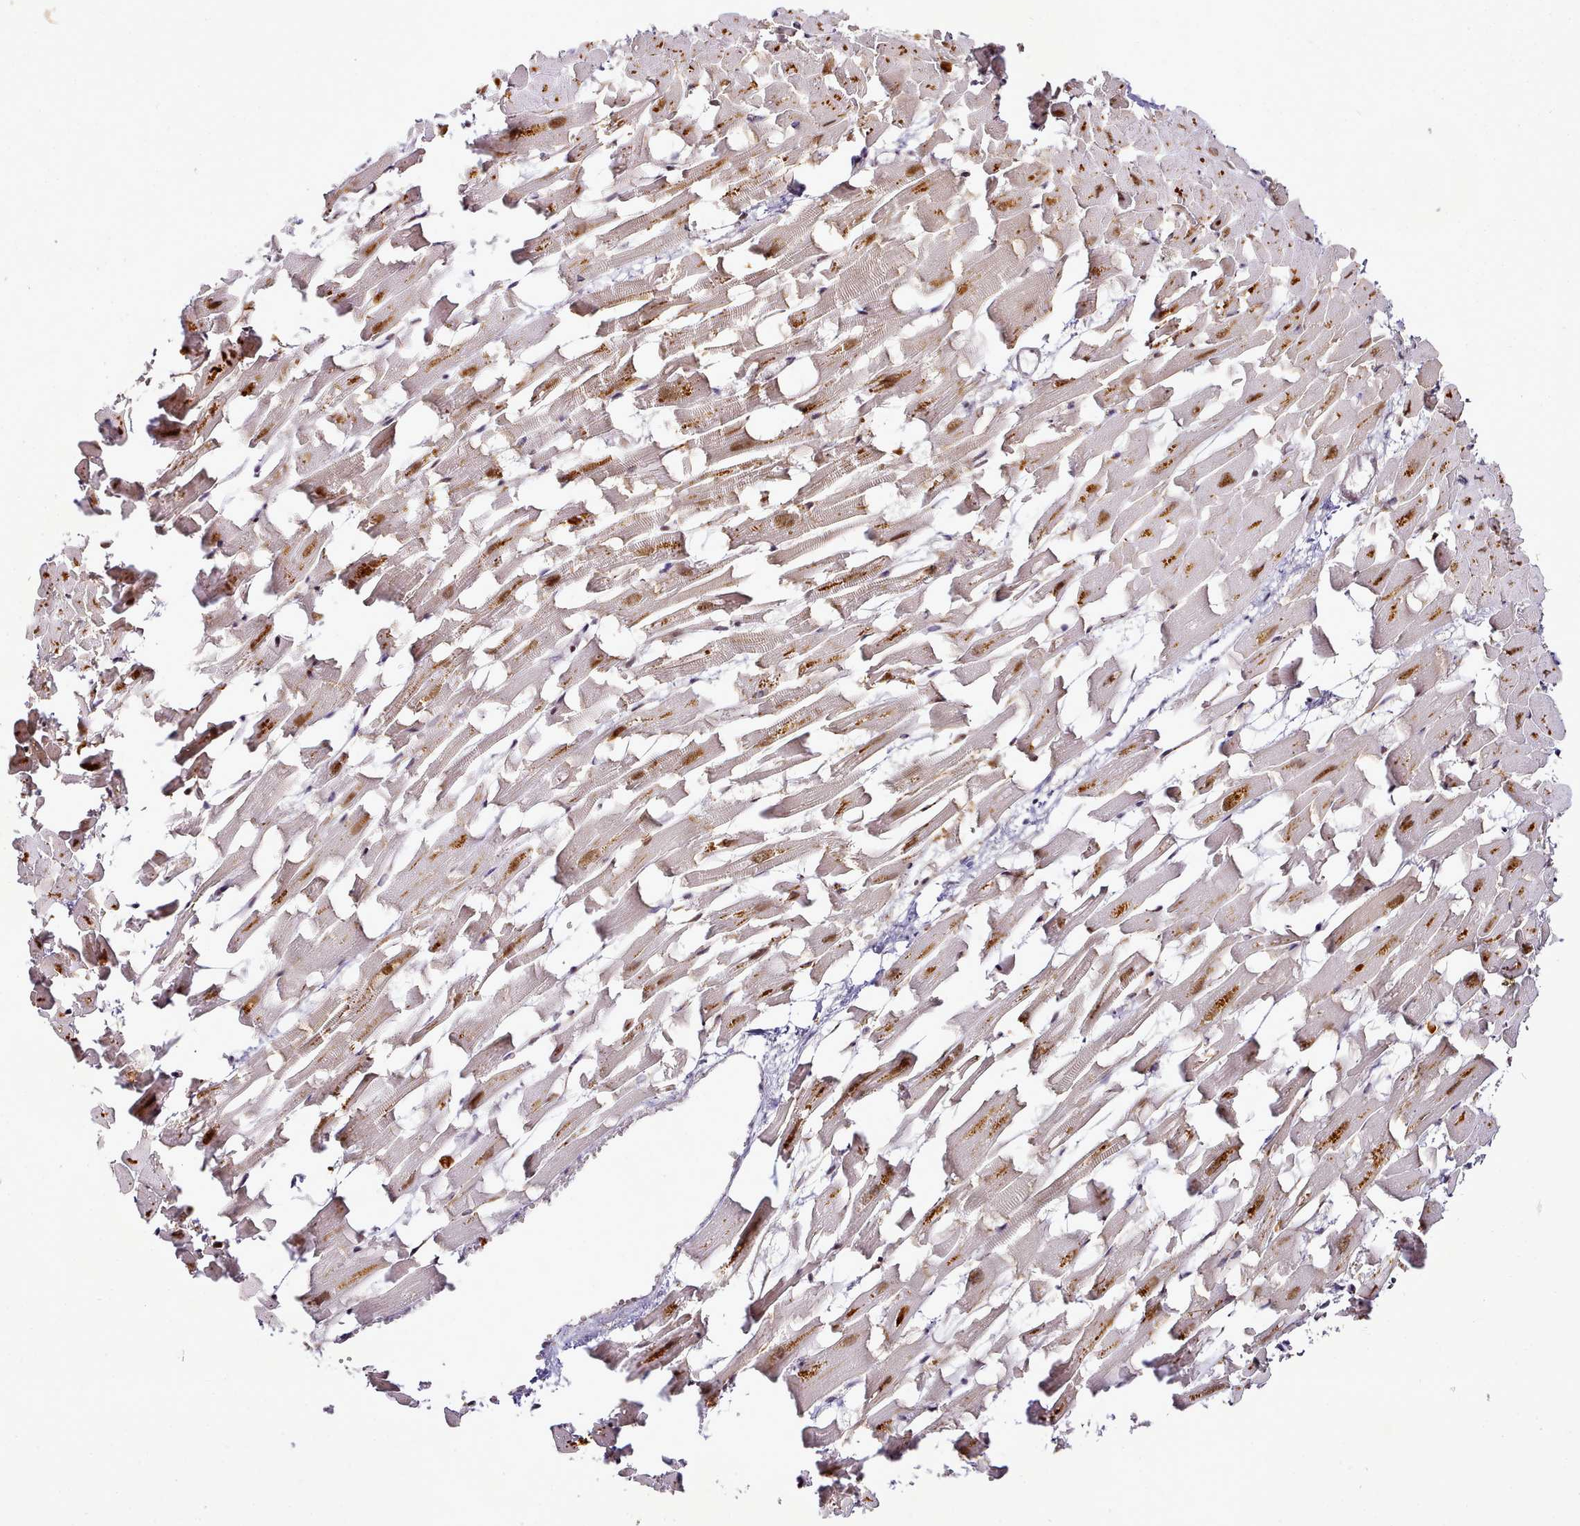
{"staining": {"intensity": "moderate", "quantity": ">75%", "location": "cytoplasmic/membranous,nuclear"}, "tissue": "heart muscle", "cell_type": "Cardiomyocytes", "image_type": "normal", "snomed": [{"axis": "morphology", "description": "Normal tissue, NOS"}, {"axis": "topography", "description": "Heart"}], "caption": "Moderate cytoplasmic/membranous,nuclear expression is identified in approximately >75% of cardiomyocytes in normal heart muscle. The protein of interest is stained brown, and the nuclei are stained in blue (DAB (3,3'-diaminobenzidine) IHC with brightfield microscopy, high magnification).", "gene": "SYT15B", "patient": {"sex": "female", "age": 64}}